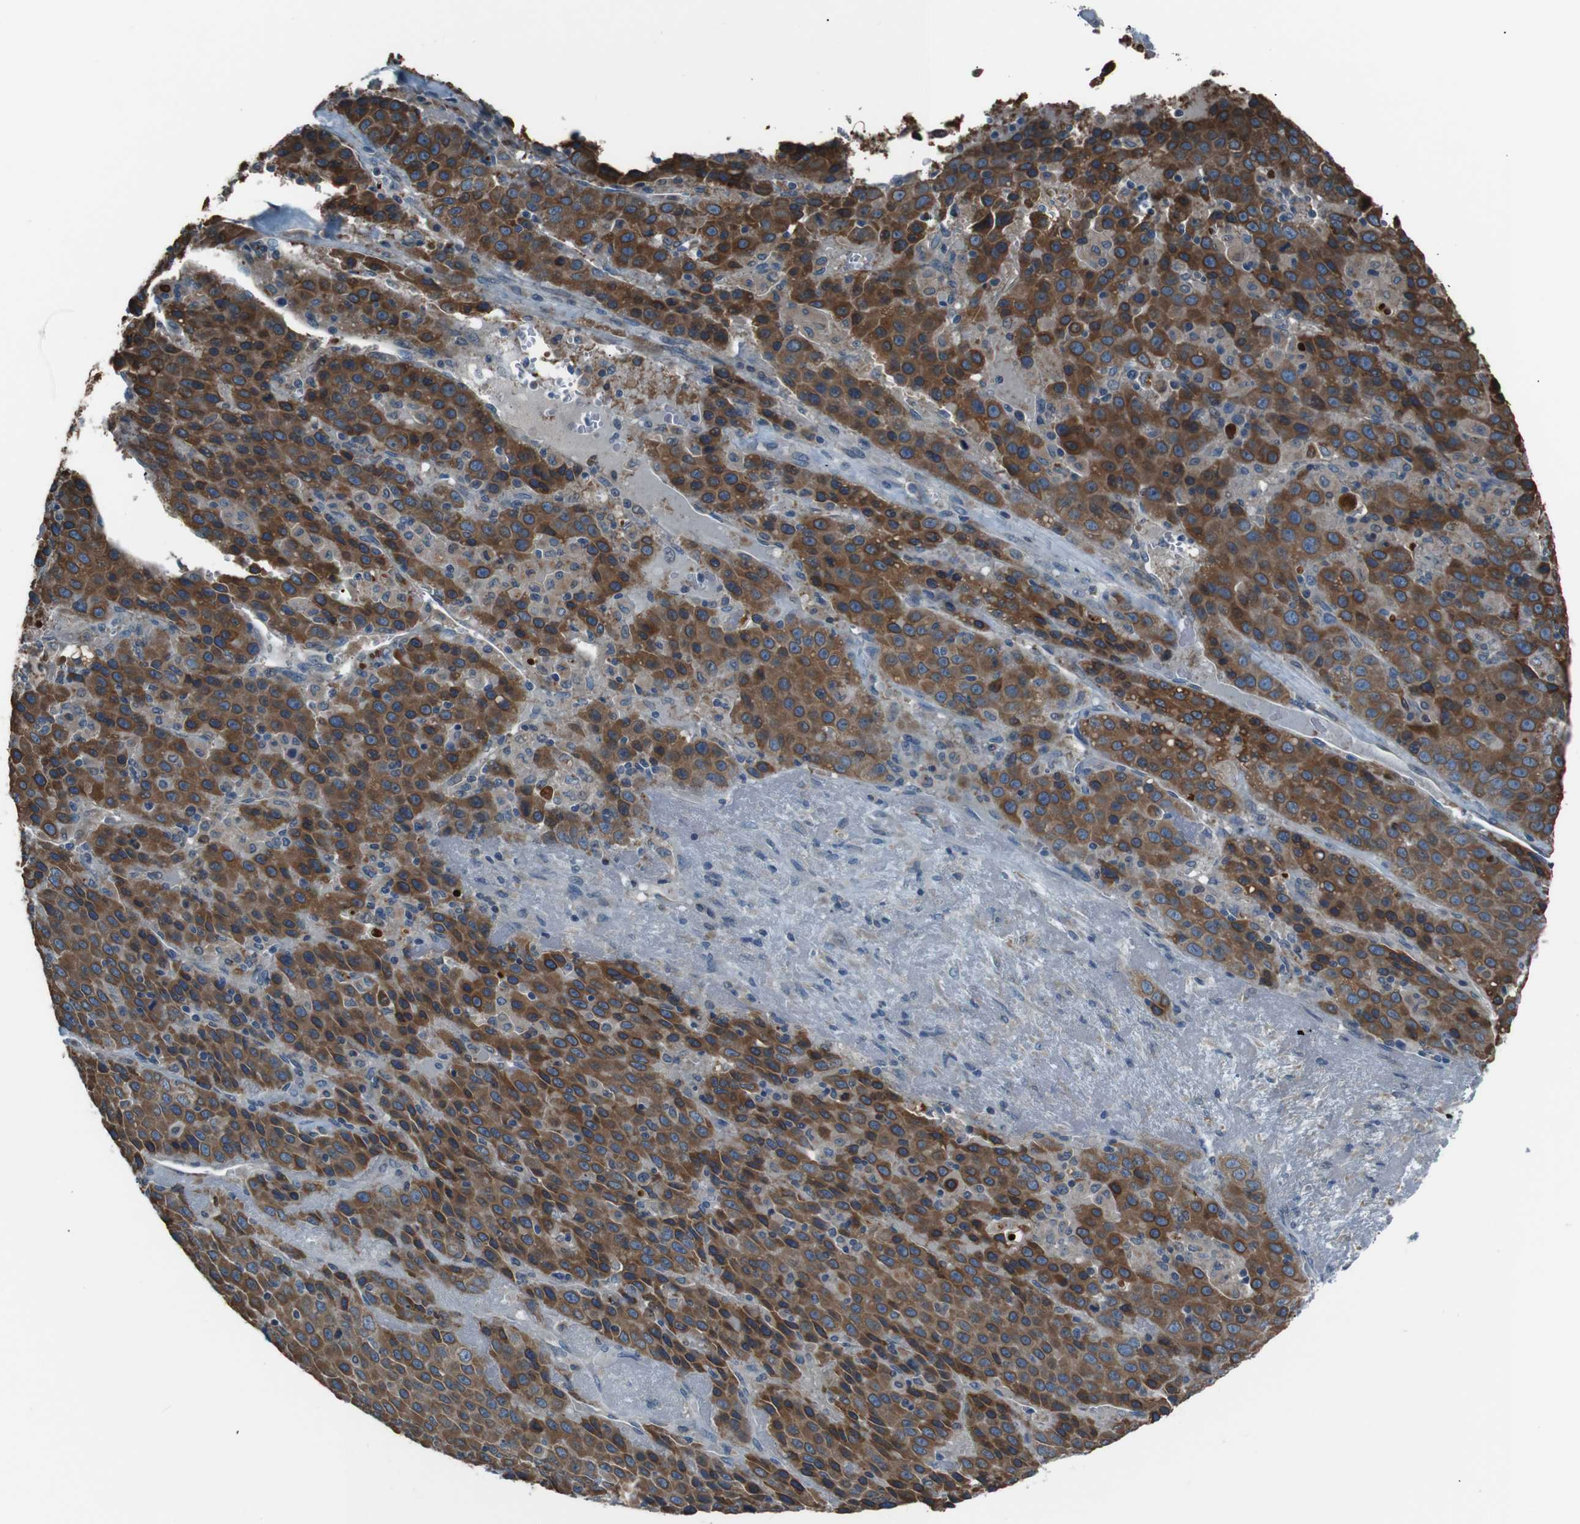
{"staining": {"intensity": "strong", "quantity": ">75%", "location": "cytoplasmic/membranous"}, "tissue": "liver cancer", "cell_type": "Tumor cells", "image_type": "cancer", "snomed": [{"axis": "morphology", "description": "Carcinoma, Hepatocellular, NOS"}, {"axis": "topography", "description": "Liver"}], "caption": "DAB (3,3'-diaminobenzidine) immunohistochemical staining of hepatocellular carcinoma (liver) reveals strong cytoplasmic/membranous protein staining in about >75% of tumor cells. (Brightfield microscopy of DAB IHC at high magnification).", "gene": "SIGMAR1", "patient": {"sex": "female", "age": 53}}